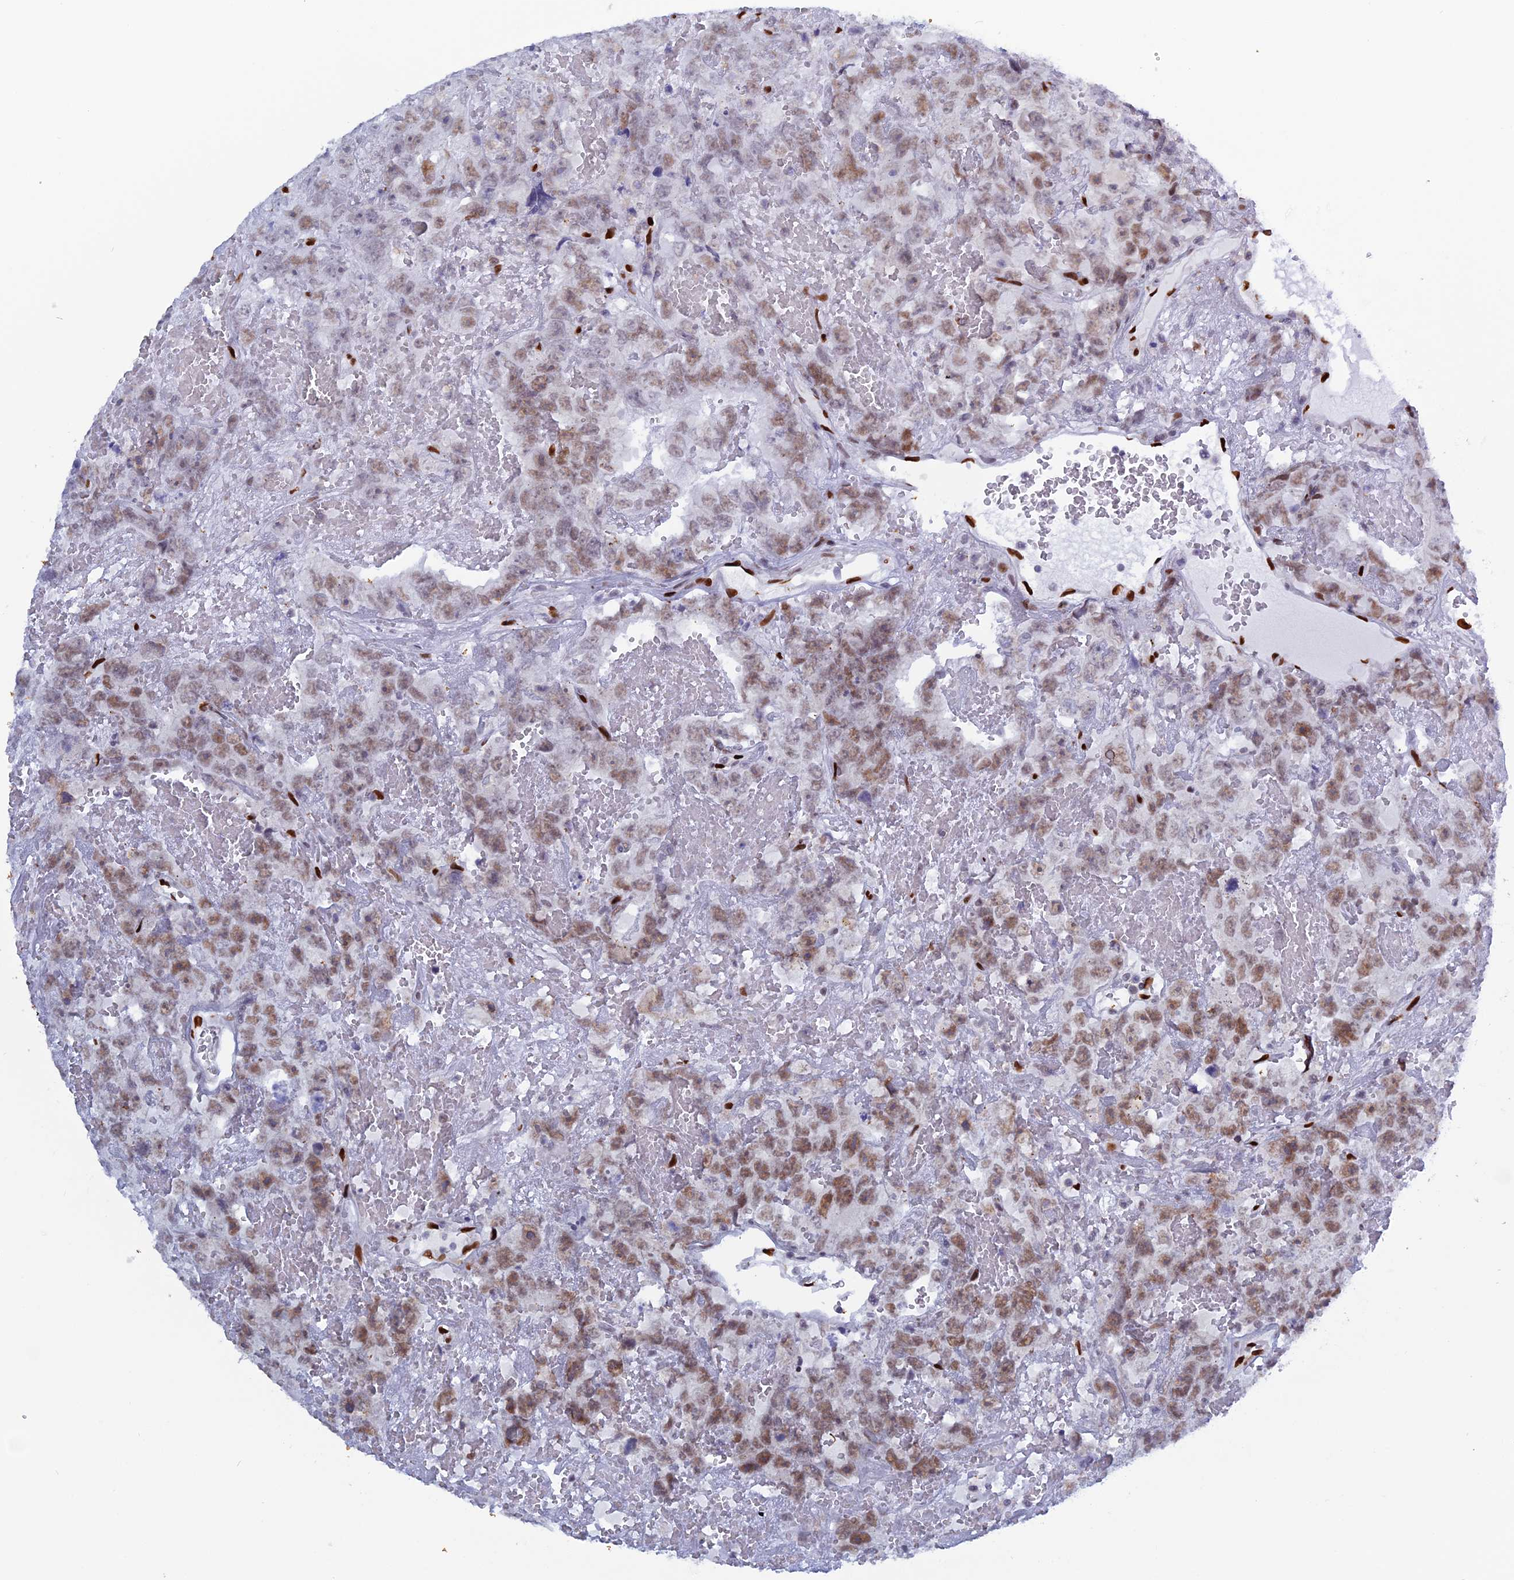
{"staining": {"intensity": "weak", "quantity": ">75%", "location": "nuclear"}, "tissue": "testis cancer", "cell_type": "Tumor cells", "image_type": "cancer", "snomed": [{"axis": "morphology", "description": "Carcinoma, Embryonal, NOS"}, {"axis": "topography", "description": "Testis"}], "caption": "There is low levels of weak nuclear staining in tumor cells of embryonal carcinoma (testis), as demonstrated by immunohistochemical staining (brown color).", "gene": "NOL4L", "patient": {"sex": "male", "age": 45}}